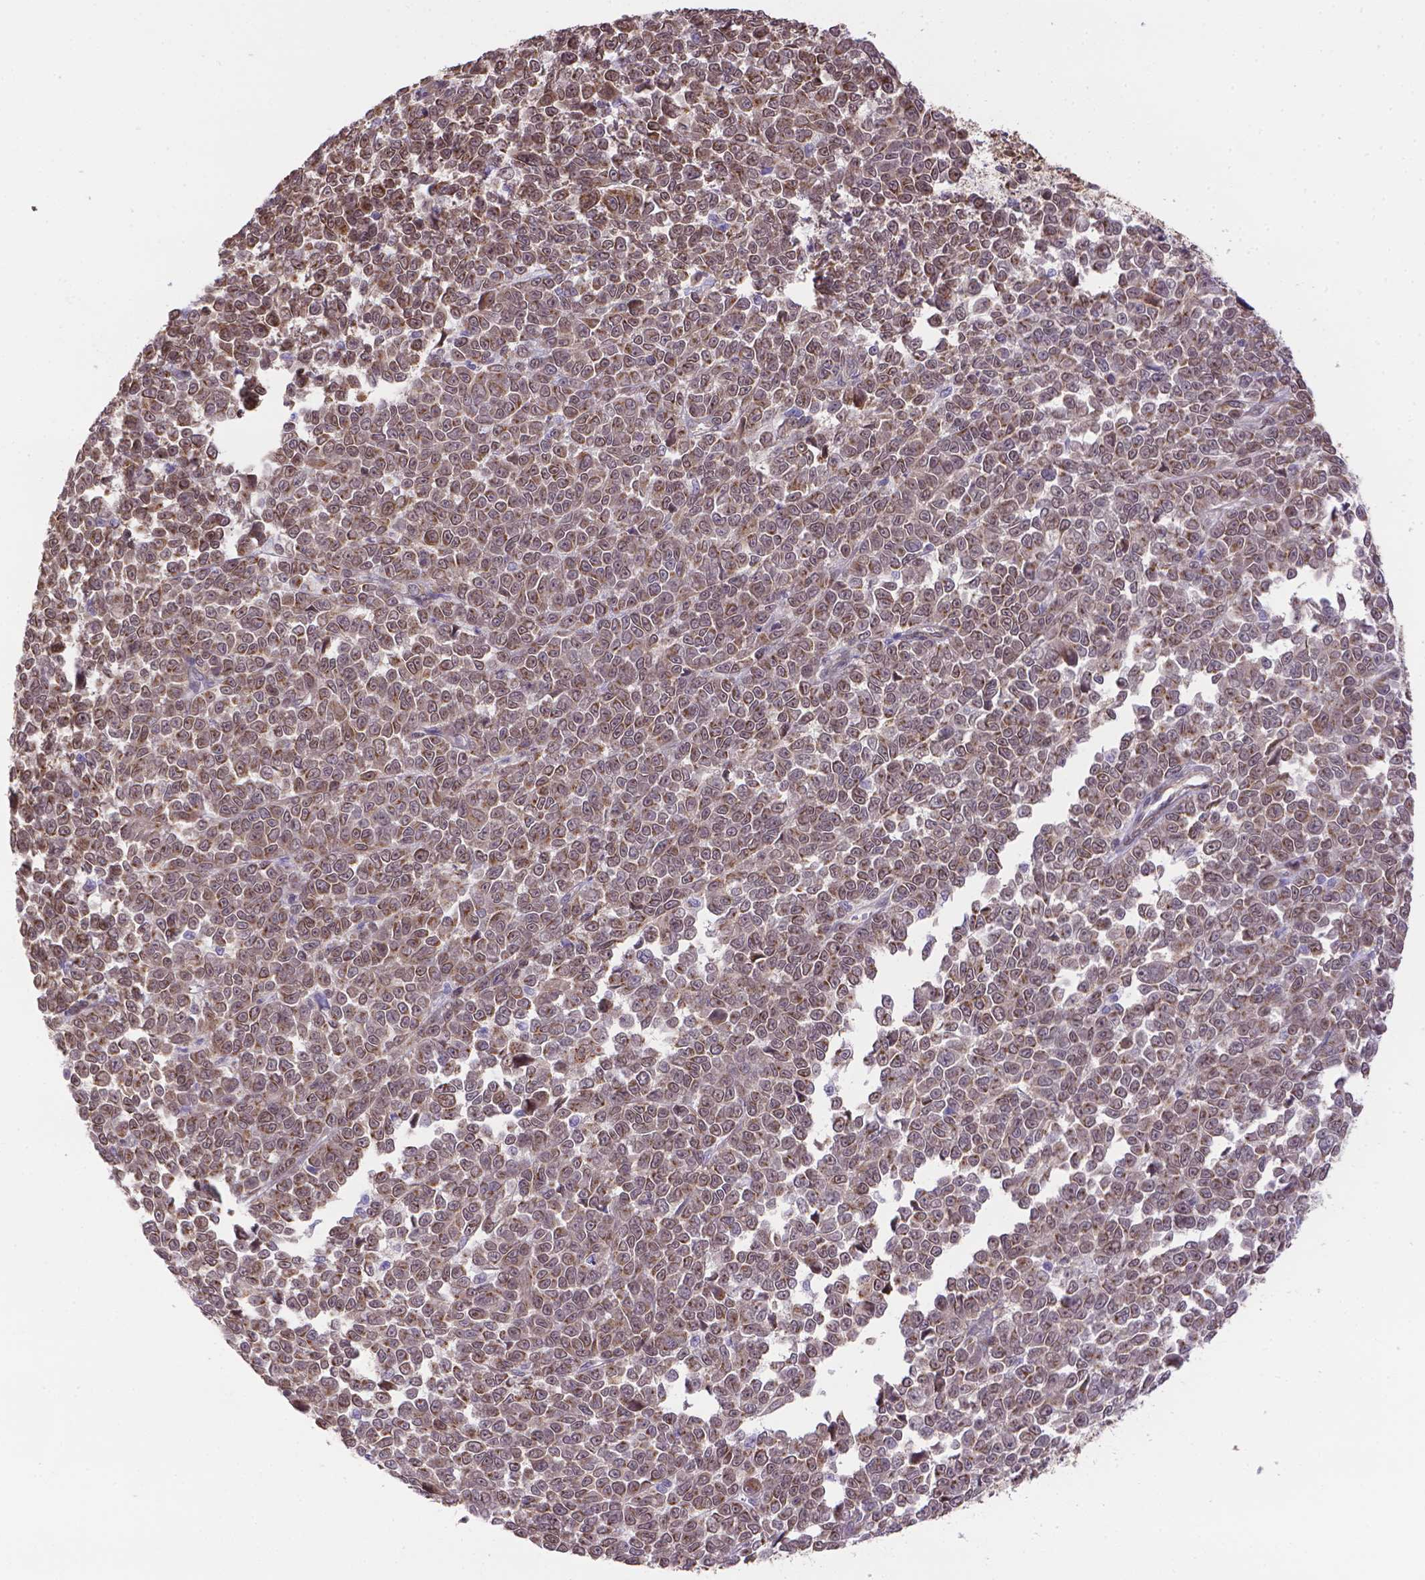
{"staining": {"intensity": "weak", "quantity": ">75%", "location": "cytoplasmic/membranous"}, "tissue": "melanoma", "cell_type": "Tumor cells", "image_type": "cancer", "snomed": [{"axis": "morphology", "description": "Malignant melanoma, NOS"}, {"axis": "topography", "description": "Skin"}], "caption": "Protein analysis of malignant melanoma tissue shows weak cytoplasmic/membranous positivity in approximately >75% of tumor cells. The staining was performed using DAB to visualize the protein expression in brown, while the nuclei were stained in blue with hematoxylin (Magnification: 20x).", "gene": "YAP1", "patient": {"sex": "female", "age": 95}}